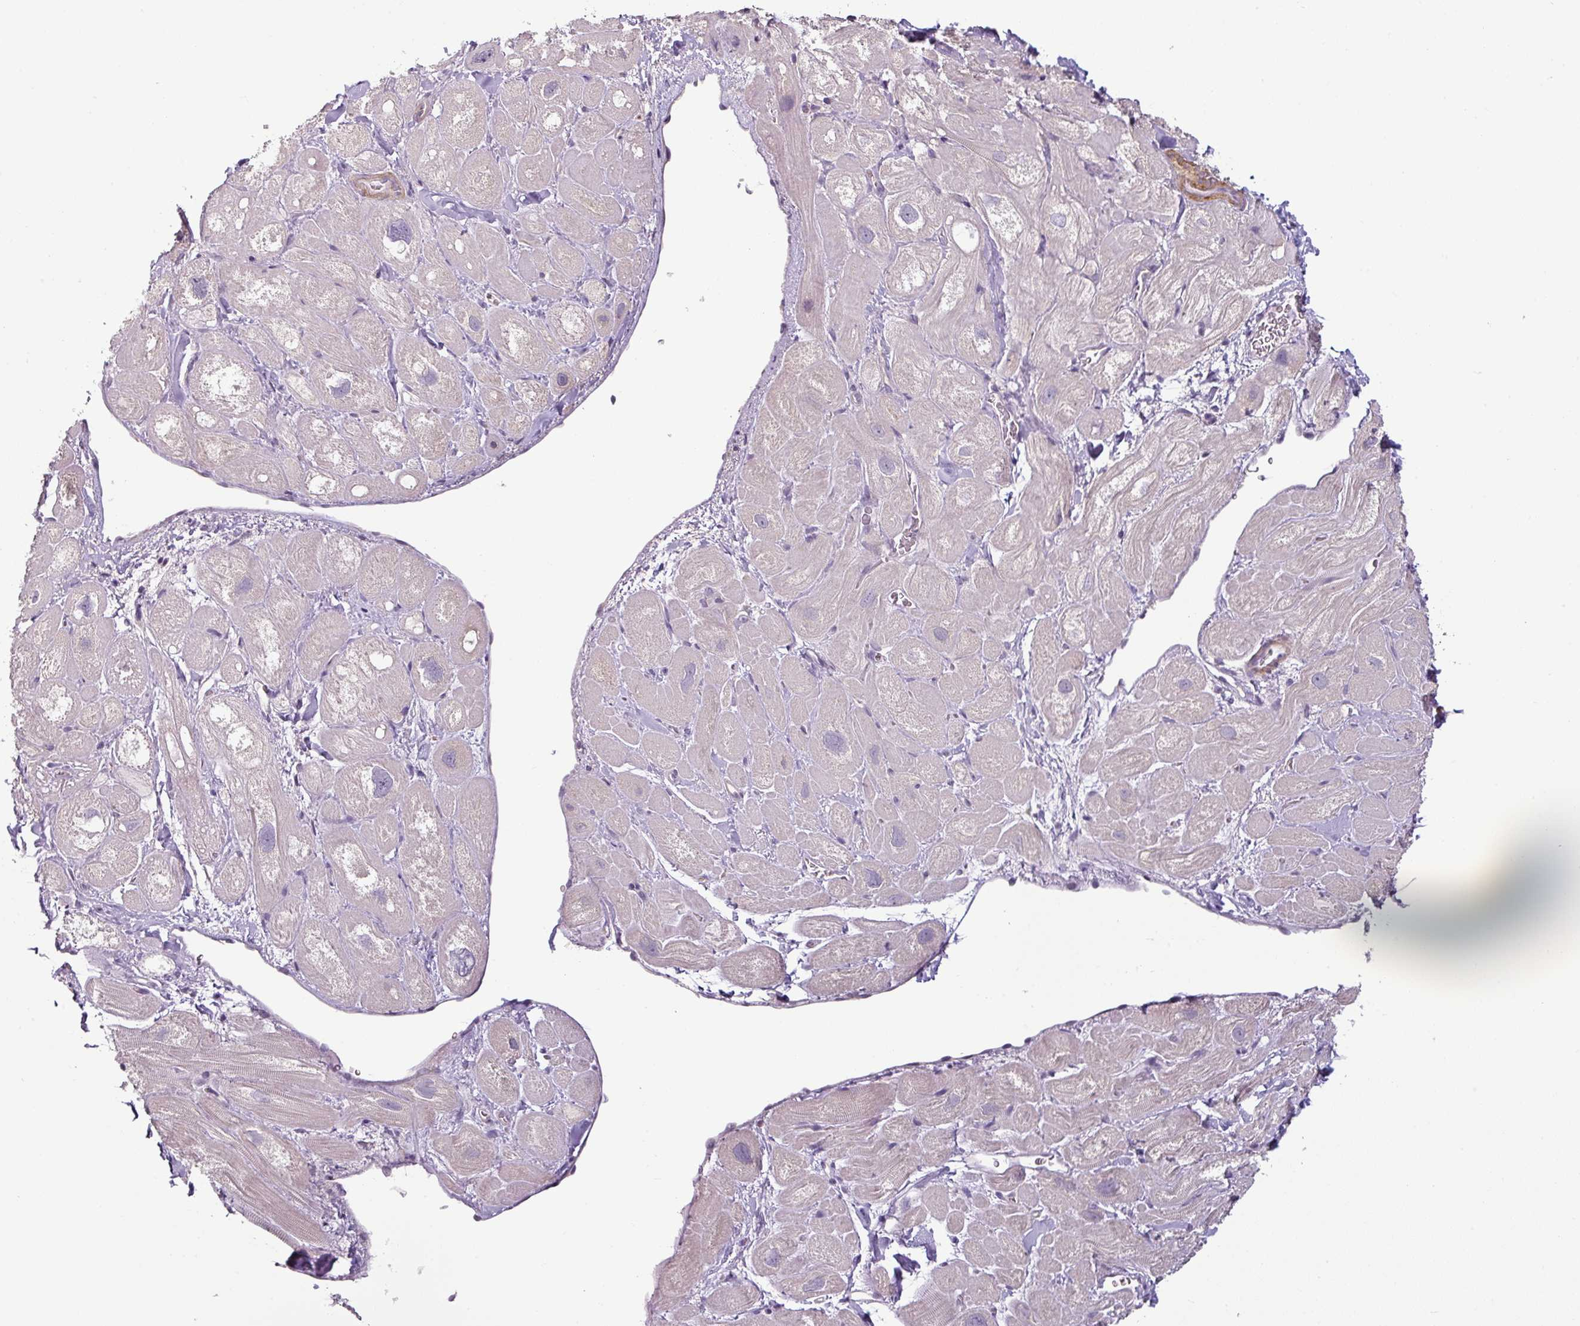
{"staining": {"intensity": "negative", "quantity": "none", "location": "none"}, "tissue": "heart muscle", "cell_type": "Cardiomyocytes", "image_type": "normal", "snomed": [{"axis": "morphology", "description": "Normal tissue, NOS"}, {"axis": "topography", "description": "Heart"}], "caption": "A high-resolution histopathology image shows immunohistochemistry staining of benign heart muscle, which demonstrates no significant expression in cardiomyocytes.", "gene": "OR52D1", "patient": {"sex": "male", "age": 49}}